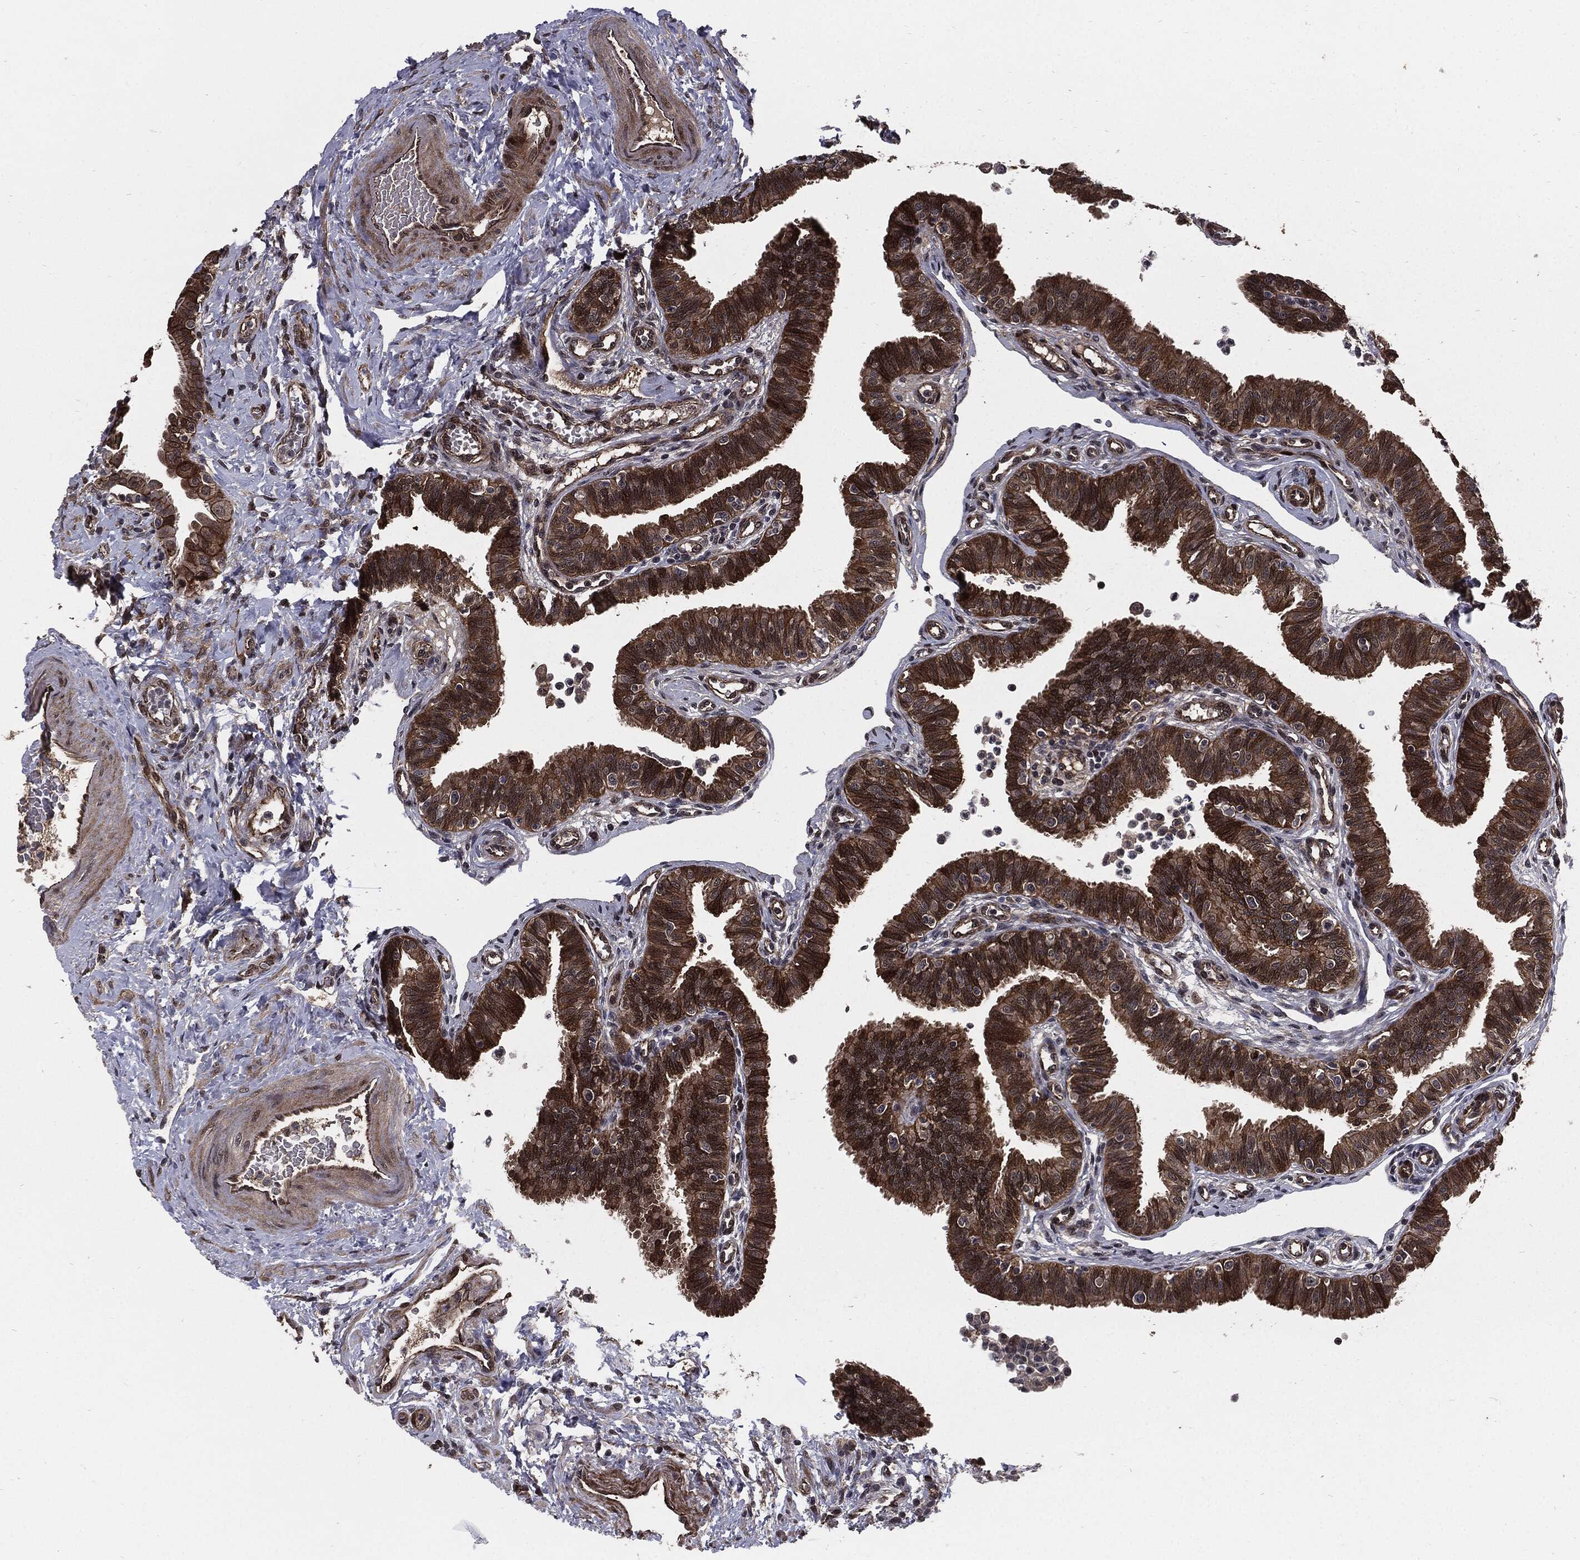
{"staining": {"intensity": "strong", "quantity": ">75%", "location": "cytoplasmic/membranous"}, "tissue": "fallopian tube", "cell_type": "Glandular cells", "image_type": "normal", "snomed": [{"axis": "morphology", "description": "Normal tissue, NOS"}, {"axis": "topography", "description": "Fallopian tube"}], "caption": "The image demonstrates immunohistochemical staining of unremarkable fallopian tube. There is strong cytoplasmic/membranous staining is seen in about >75% of glandular cells. The staining was performed using DAB (3,3'-diaminobenzidine), with brown indicating positive protein expression. Nuclei are stained blue with hematoxylin.", "gene": "PTPA", "patient": {"sex": "female", "age": 36}}